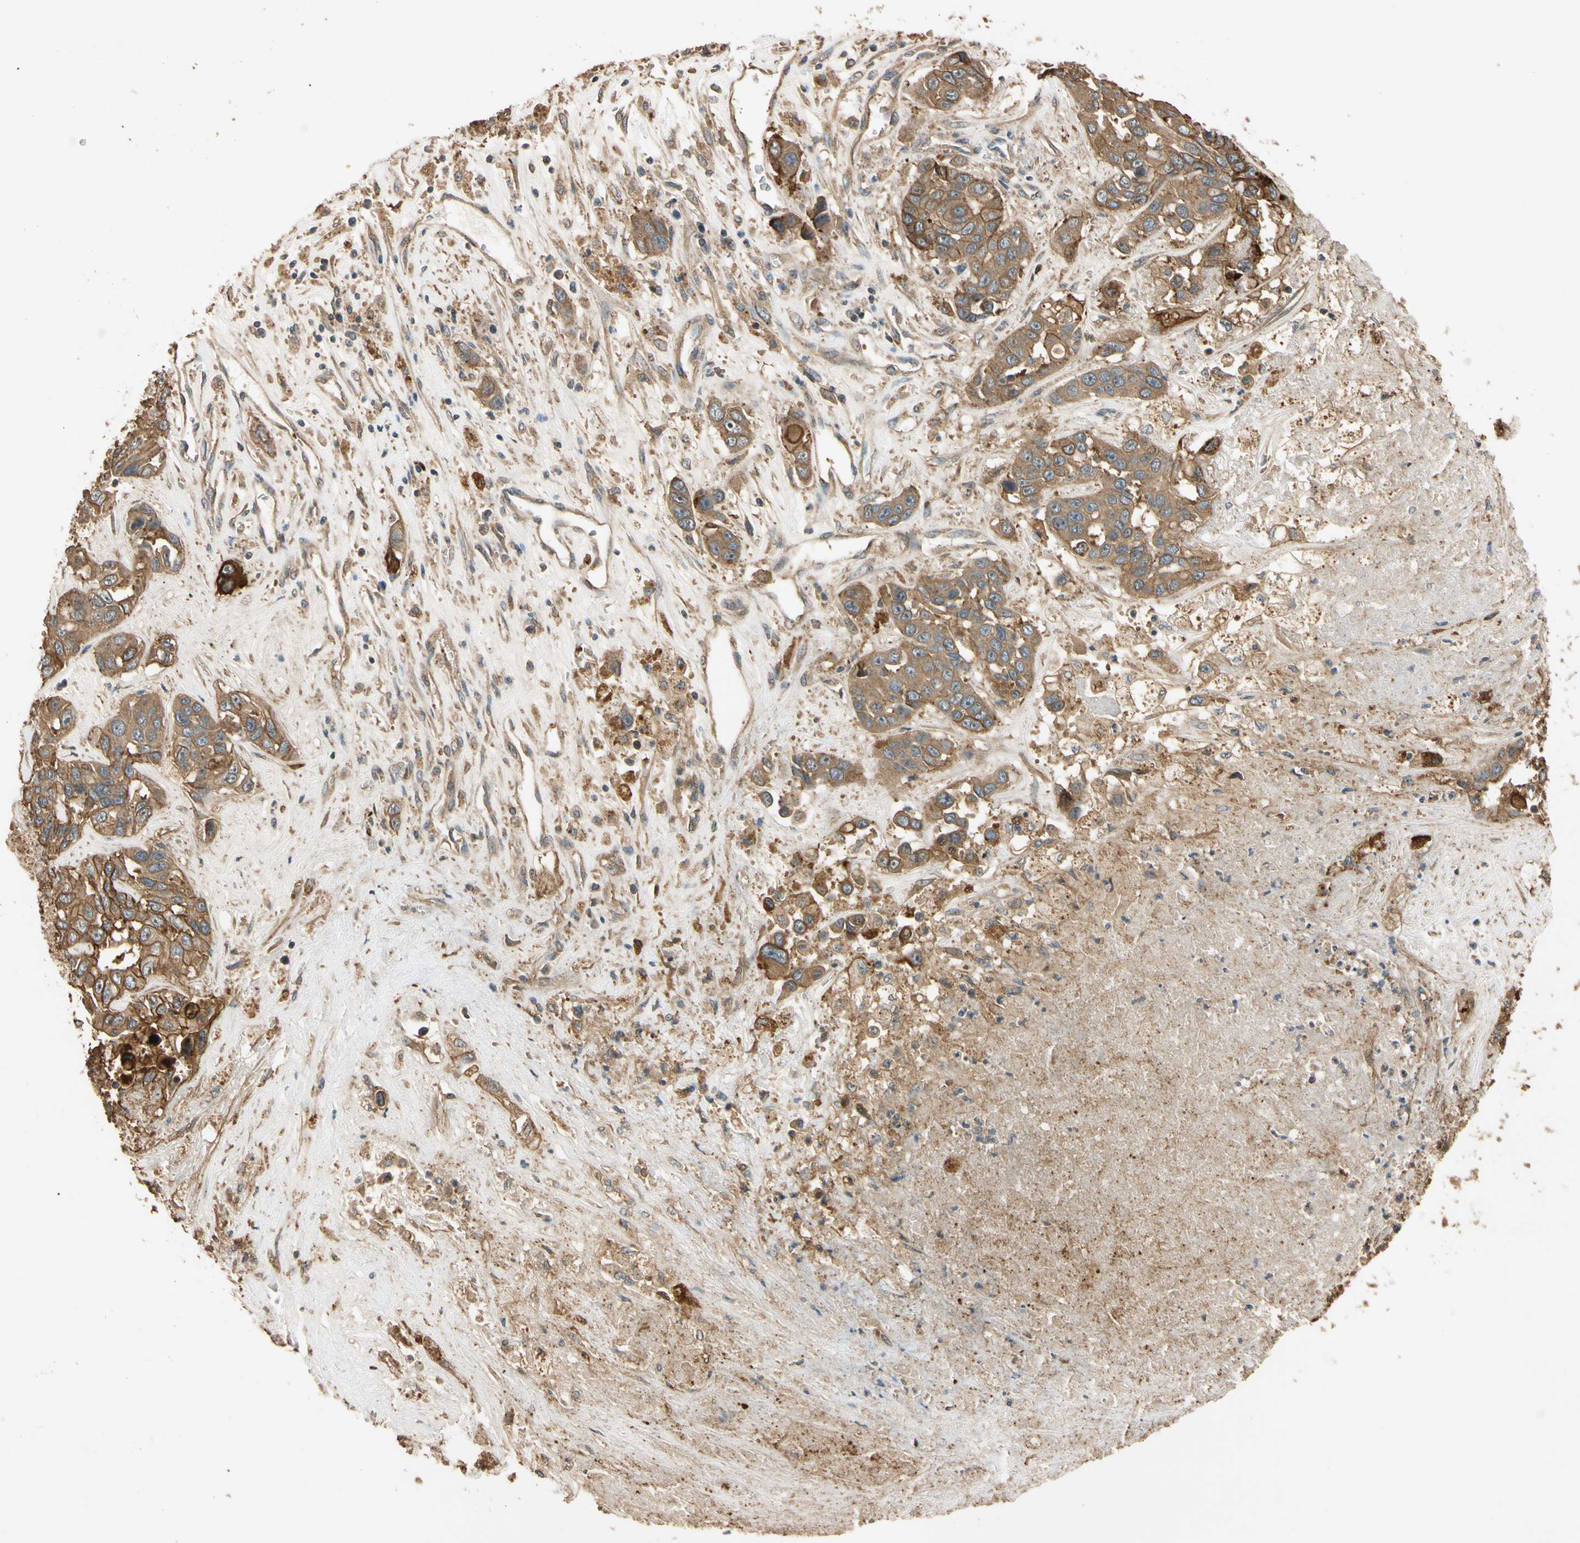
{"staining": {"intensity": "strong", "quantity": ">75%", "location": "cytoplasmic/membranous"}, "tissue": "liver cancer", "cell_type": "Tumor cells", "image_type": "cancer", "snomed": [{"axis": "morphology", "description": "Cholangiocarcinoma"}, {"axis": "topography", "description": "Liver"}], "caption": "Tumor cells display high levels of strong cytoplasmic/membranous staining in about >75% of cells in human liver cancer (cholangiocarcinoma).", "gene": "MGRN1", "patient": {"sex": "female", "age": 52}}